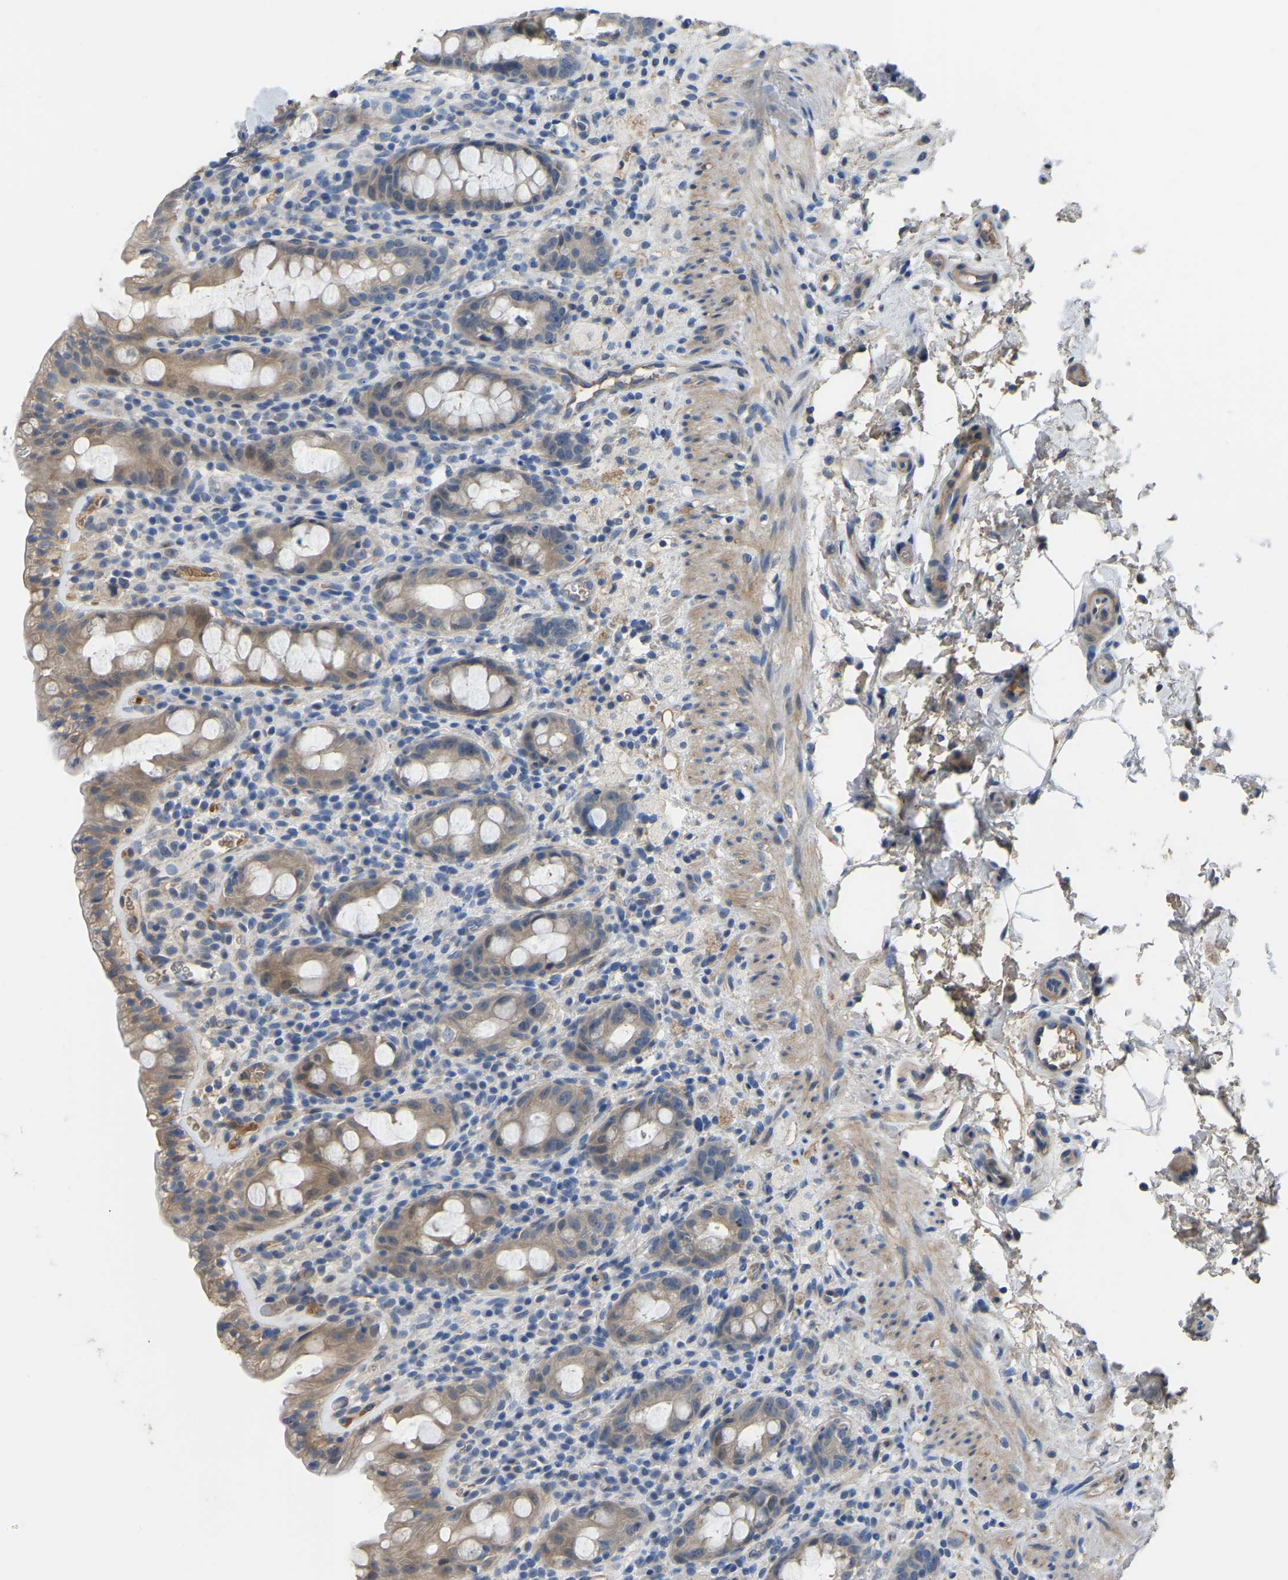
{"staining": {"intensity": "weak", "quantity": ">75%", "location": "cytoplasmic/membranous"}, "tissue": "rectum", "cell_type": "Glandular cells", "image_type": "normal", "snomed": [{"axis": "morphology", "description": "Normal tissue, NOS"}, {"axis": "topography", "description": "Rectum"}], "caption": "Protein staining by IHC shows weak cytoplasmic/membranous staining in approximately >75% of glandular cells in benign rectum.", "gene": "HIGD2B", "patient": {"sex": "male", "age": 44}}